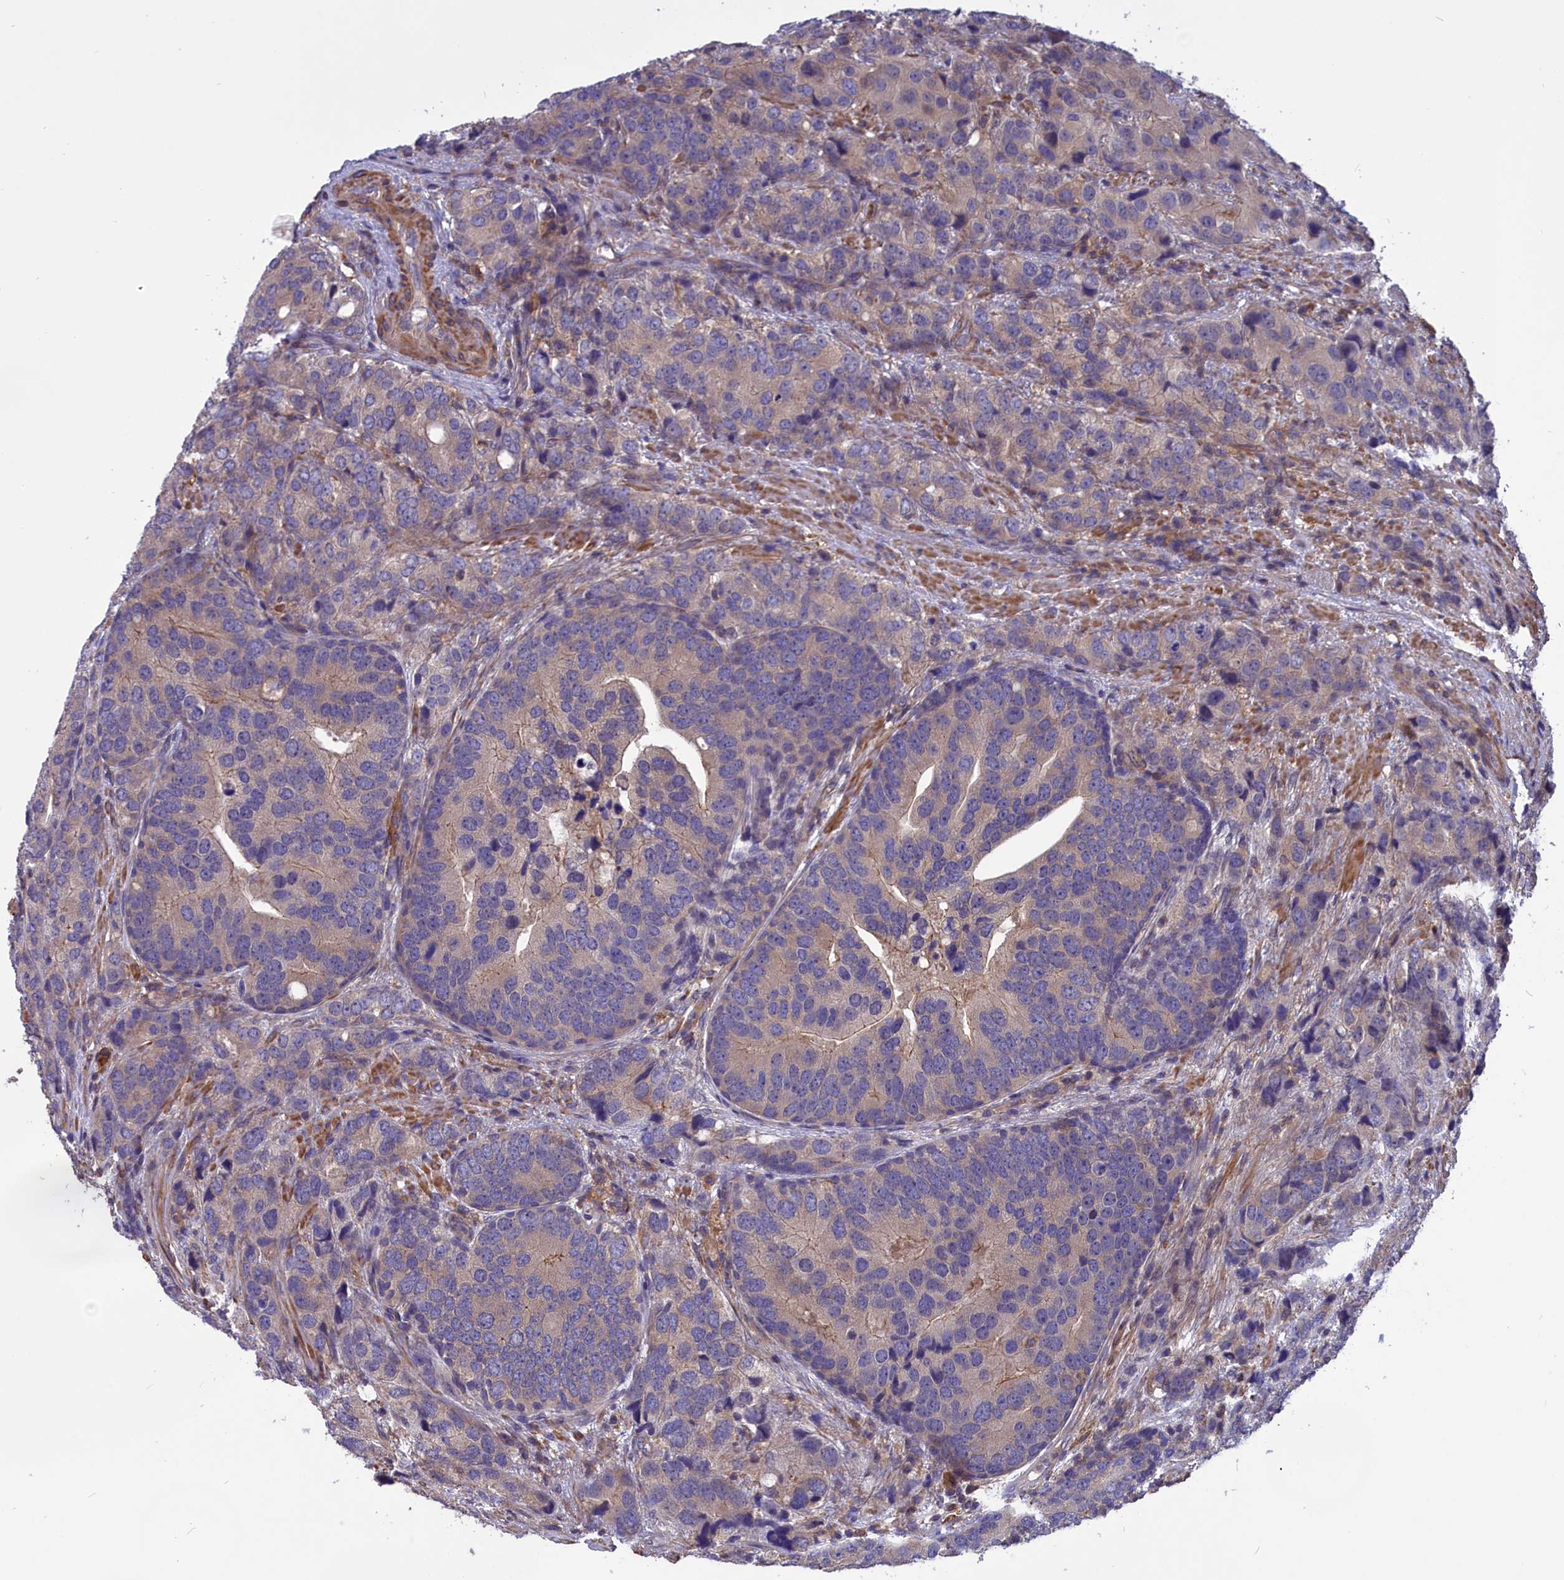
{"staining": {"intensity": "weak", "quantity": "<25%", "location": "cytoplasmic/membranous"}, "tissue": "prostate cancer", "cell_type": "Tumor cells", "image_type": "cancer", "snomed": [{"axis": "morphology", "description": "Adenocarcinoma, High grade"}, {"axis": "topography", "description": "Prostate"}], "caption": "High power microscopy histopathology image of an IHC image of prostate adenocarcinoma (high-grade), revealing no significant staining in tumor cells.", "gene": "AMDHD2", "patient": {"sex": "male", "age": 62}}